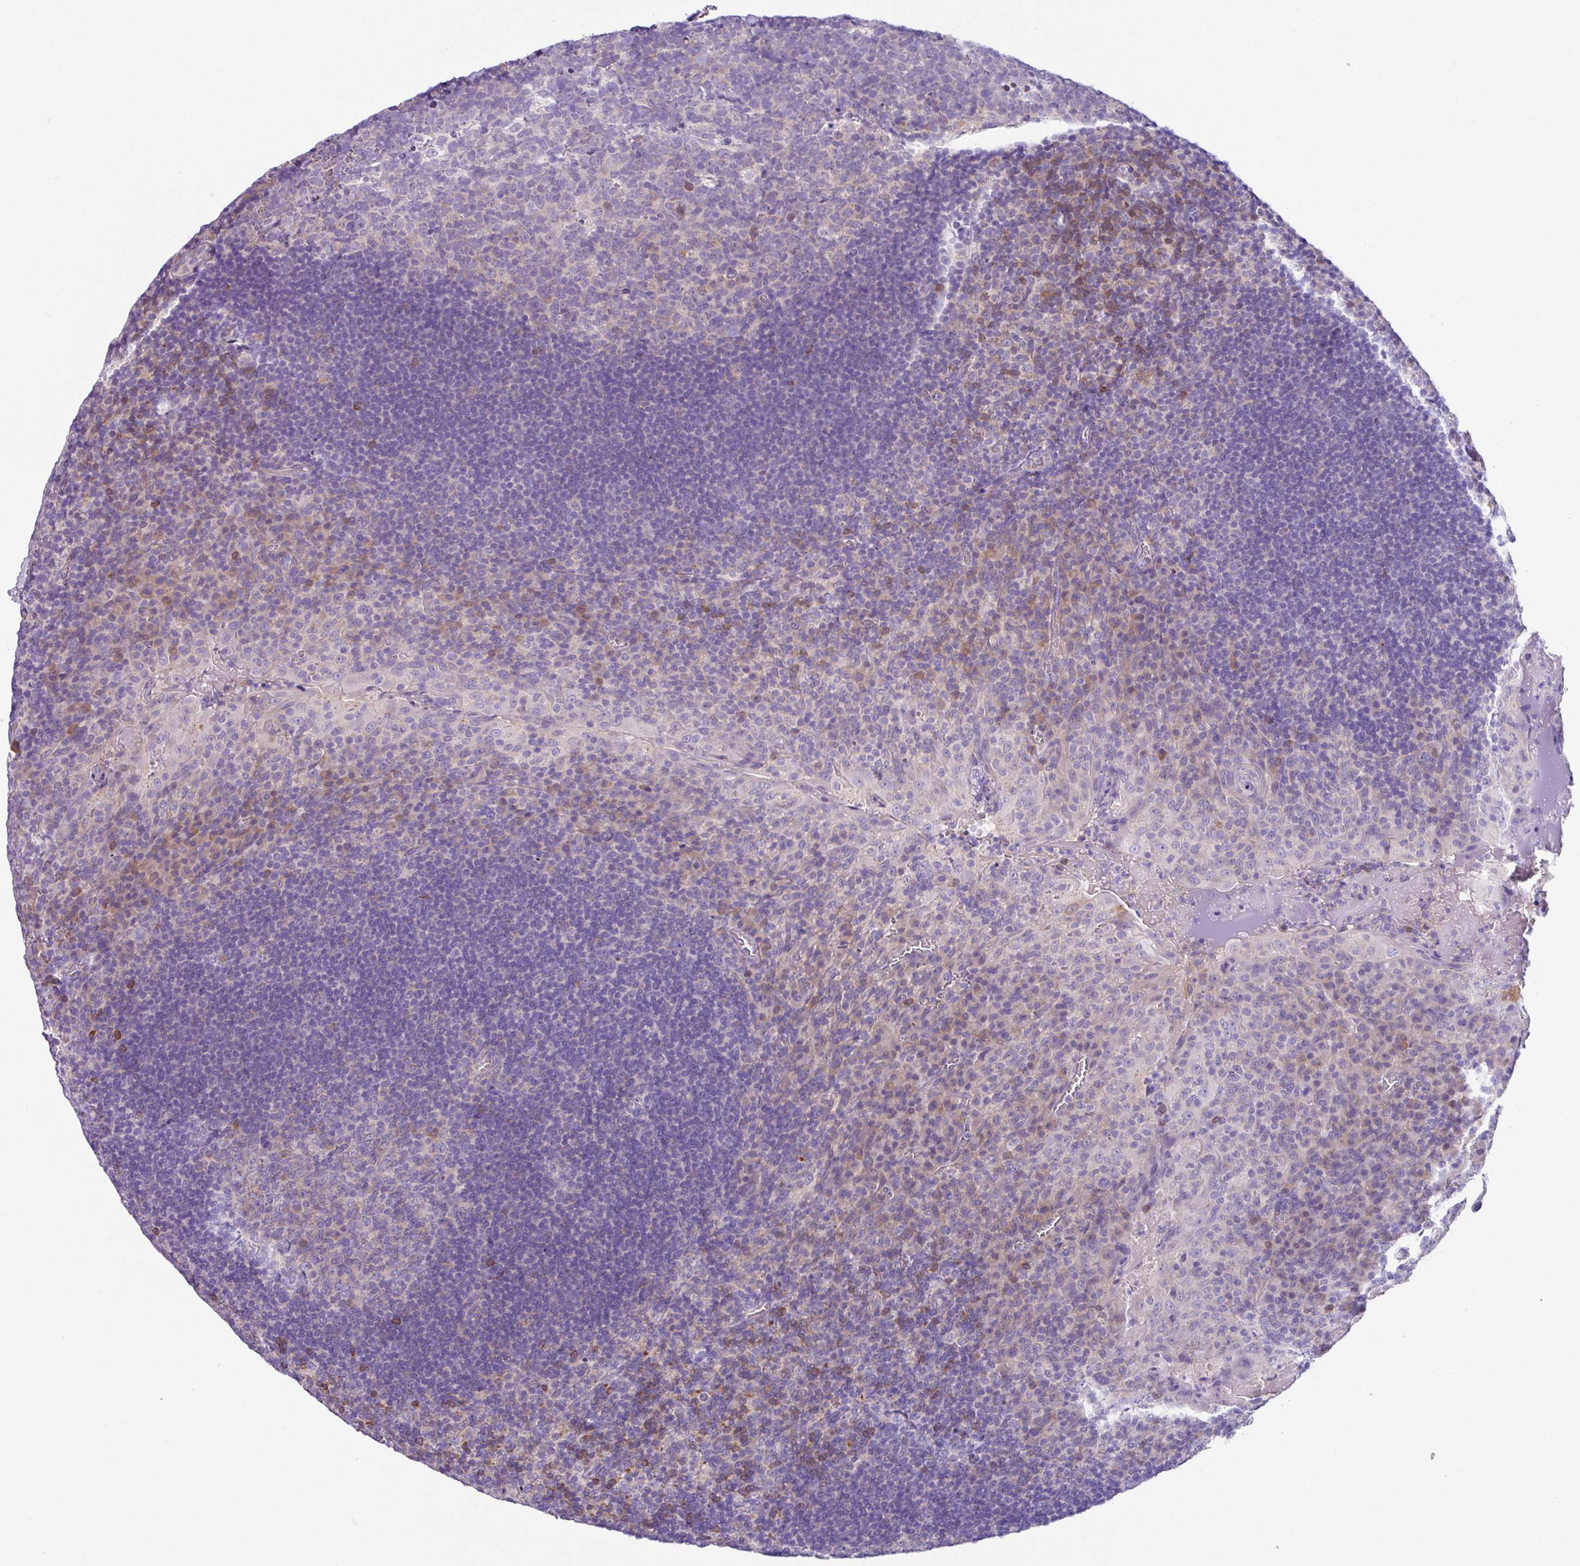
{"staining": {"intensity": "moderate", "quantity": "<25%", "location": "cytoplasmic/membranous"}, "tissue": "tonsil", "cell_type": "Germinal center cells", "image_type": "normal", "snomed": [{"axis": "morphology", "description": "Normal tissue, NOS"}, {"axis": "topography", "description": "Tonsil"}], "caption": "Protein staining of benign tonsil shows moderate cytoplasmic/membranous staining in about <25% of germinal center cells. Using DAB (3,3'-diaminobenzidine) (brown) and hematoxylin (blue) stains, captured at high magnification using brightfield microscopy.", "gene": "DNAL1", "patient": {"sex": "male", "age": 17}}